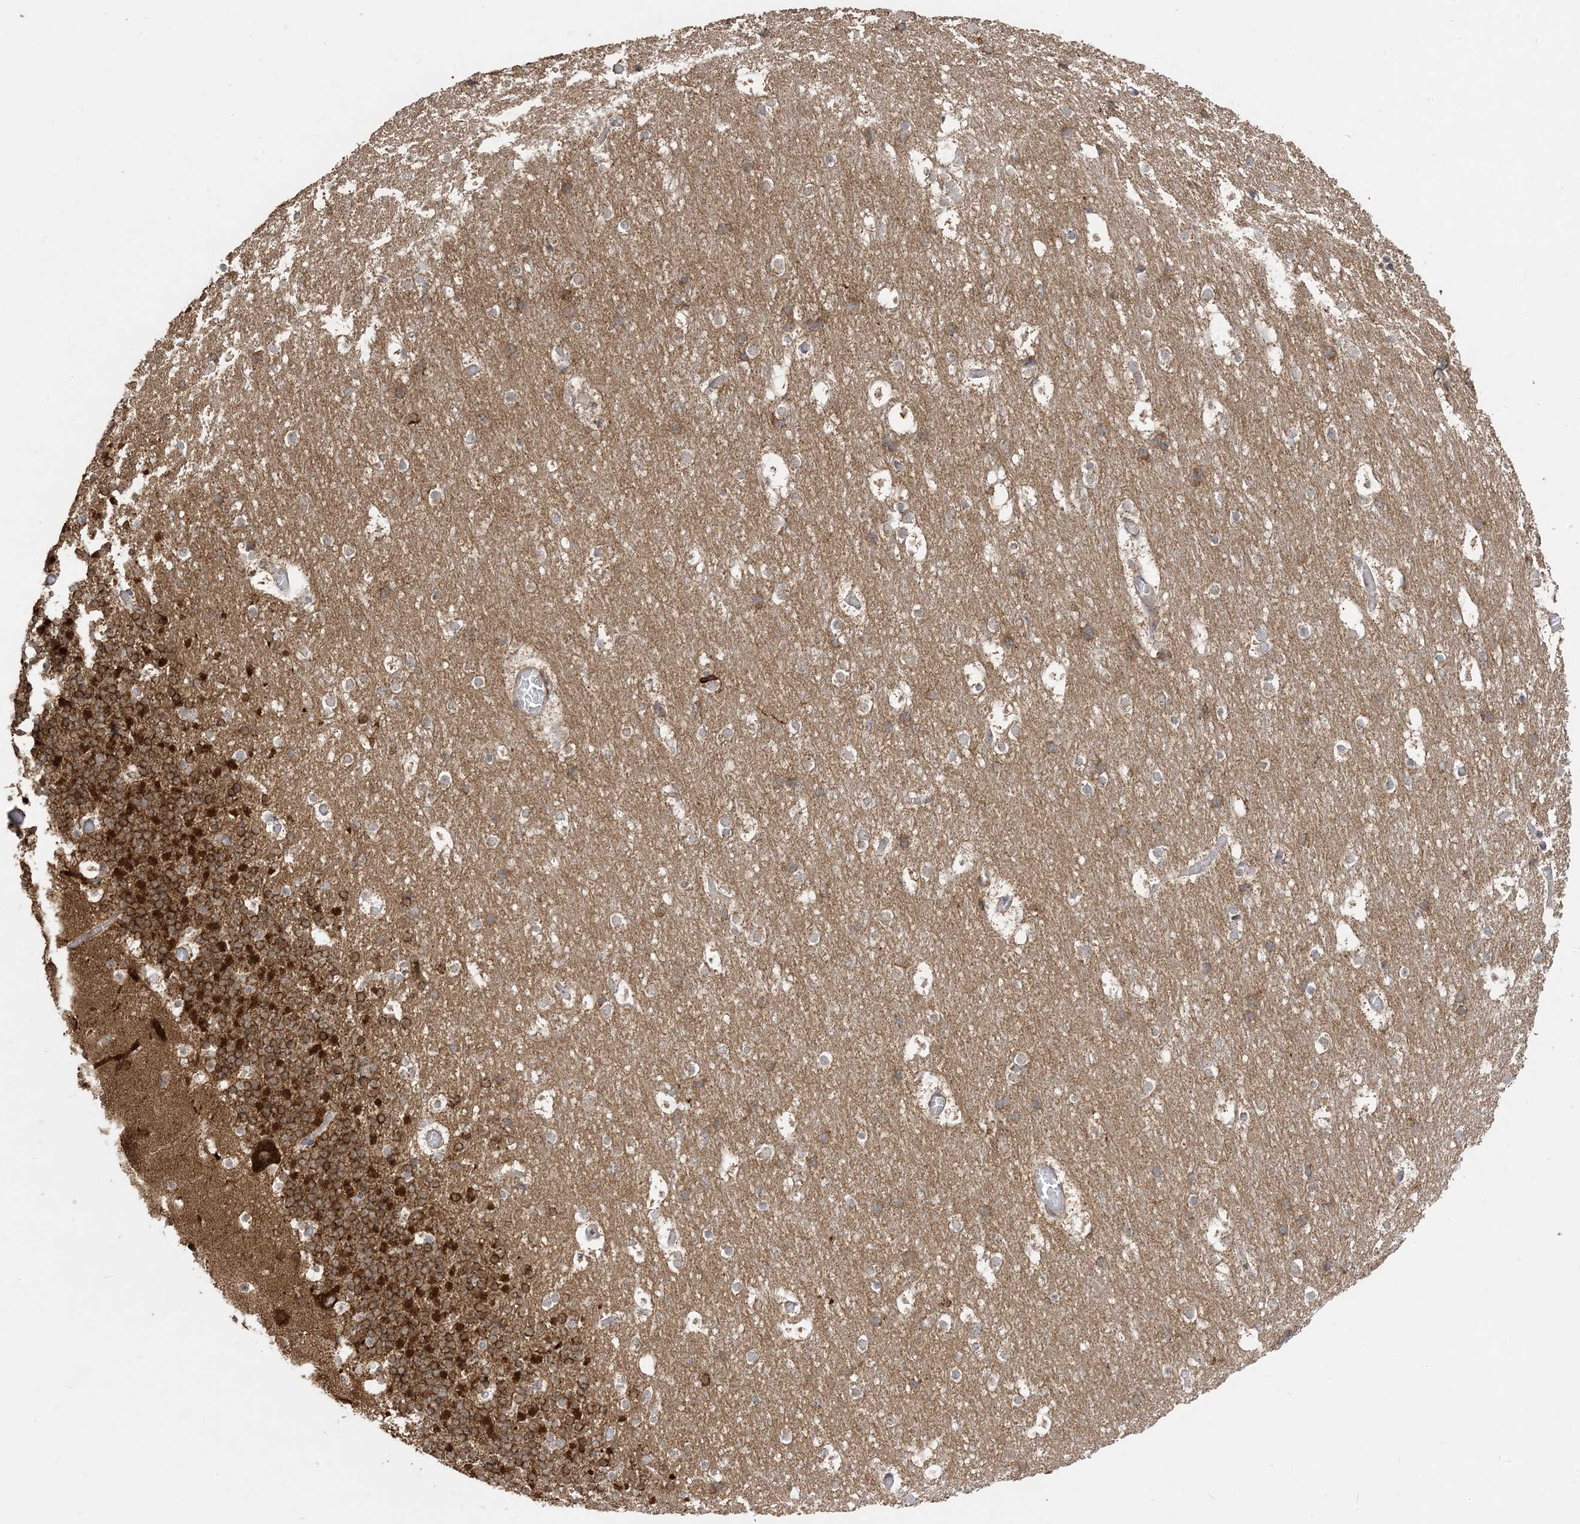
{"staining": {"intensity": "strong", "quantity": "25%-75%", "location": "cytoplasmic/membranous"}, "tissue": "cerebellum", "cell_type": "Cells in granular layer", "image_type": "normal", "snomed": [{"axis": "morphology", "description": "Normal tissue, NOS"}, {"axis": "topography", "description": "Cerebellum"}], "caption": "Protein expression analysis of normal human cerebellum reveals strong cytoplasmic/membranous expression in about 25%-75% of cells in granular layer.", "gene": "SIRT3", "patient": {"sex": "male", "age": 57}}